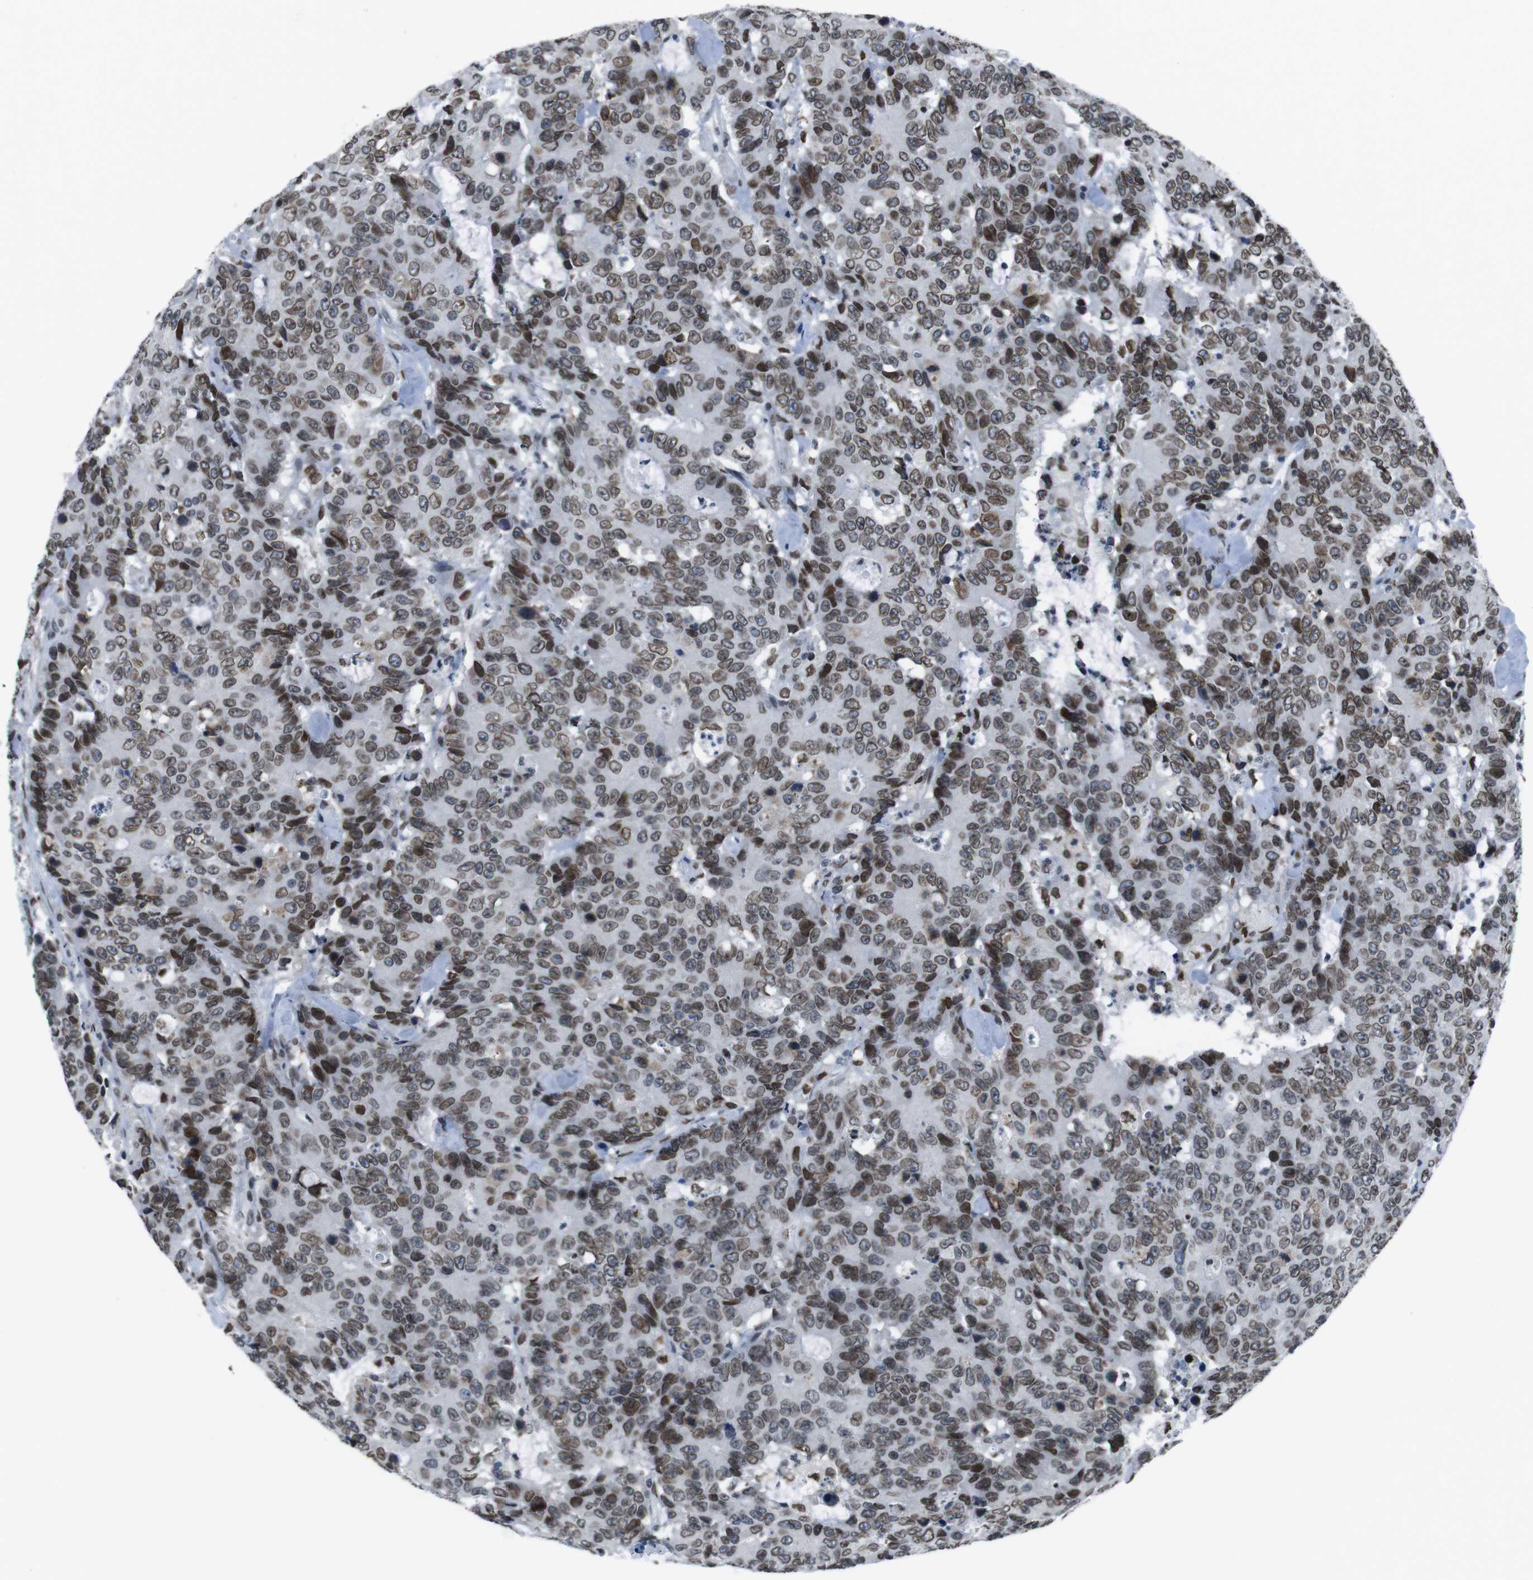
{"staining": {"intensity": "moderate", "quantity": ">75%", "location": "nuclear"}, "tissue": "colorectal cancer", "cell_type": "Tumor cells", "image_type": "cancer", "snomed": [{"axis": "morphology", "description": "Adenocarcinoma, NOS"}, {"axis": "topography", "description": "Colon"}], "caption": "Protein staining exhibits moderate nuclear expression in approximately >75% of tumor cells in colorectal cancer.", "gene": "MAD1L1", "patient": {"sex": "female", "age": 86}}